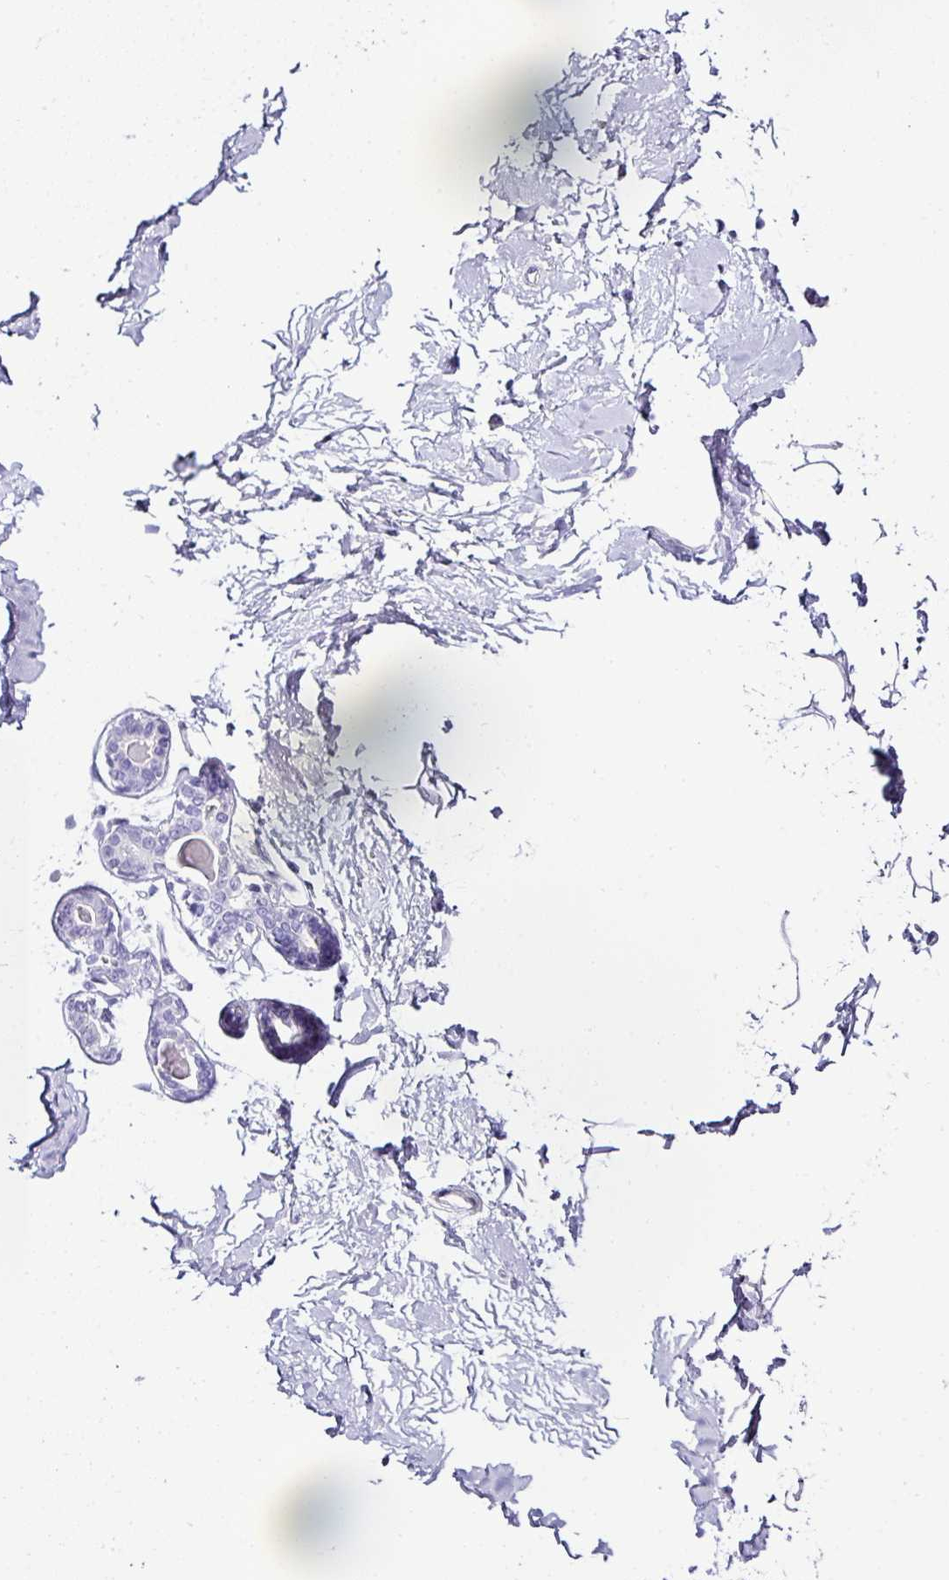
{"staining": {"intensity": "negative", "quantity": "none", "location": "none"}, "tissue": "breast", "cell_type": "Adipocytes", "image_type": "normal", "snomed": [{"axis": "morphology", "description": "Normal tissue, NOS"}, {"axis": "topography", "description": "Breast"}], "caption": "Immunohistochemistry (IHC) image of normal breast: breast stained with DAB shows no significant protein positivity in adipocytes.", "gene": "NAPSA", "patient": {"sex": "female", "age": 23}}